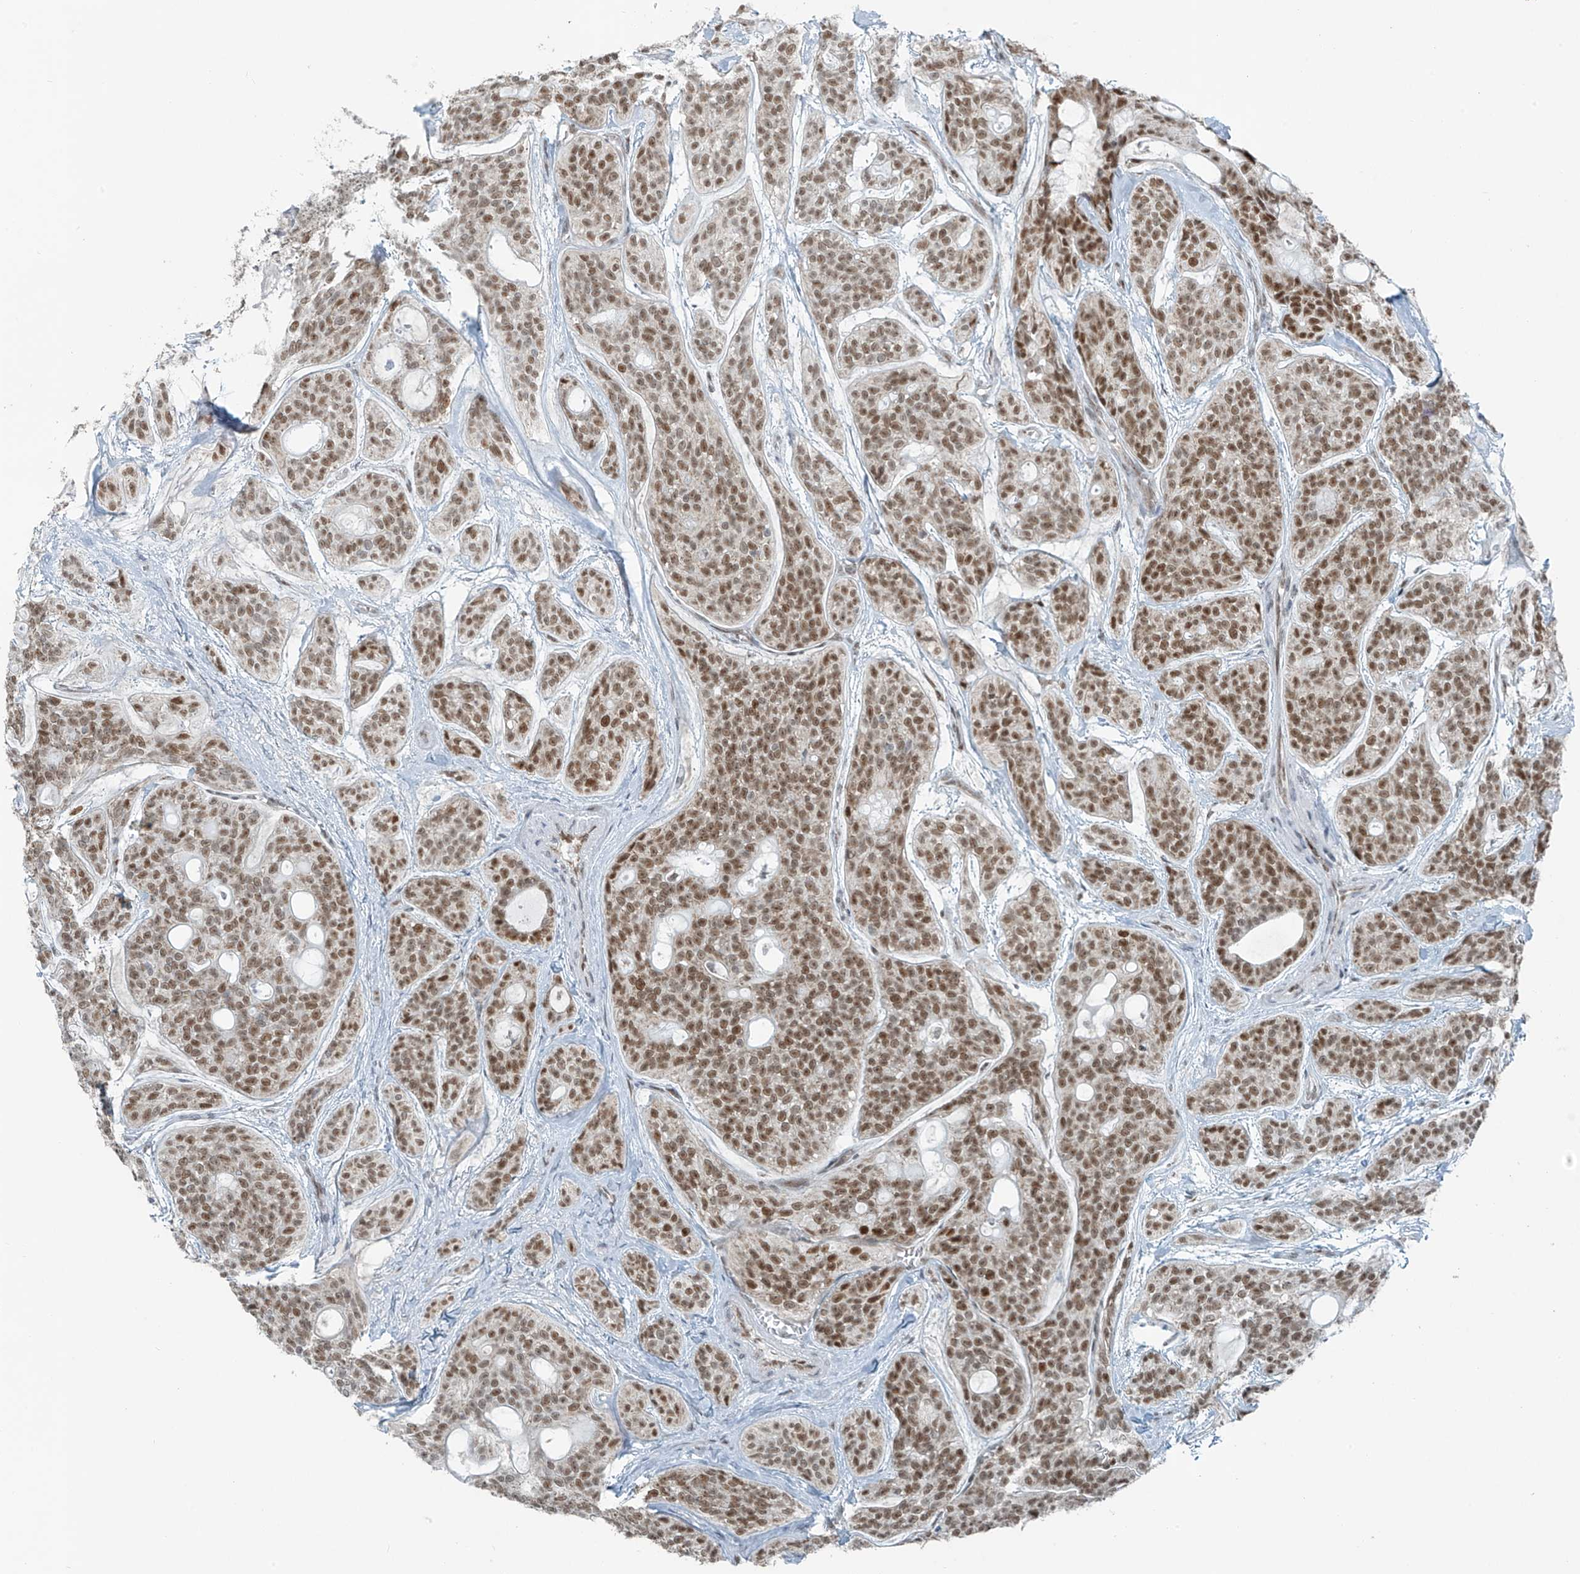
{"staining": {"intensity": "moderate", "quantity": "25%-75%", "location": "nuclear"}, "tissue": "head and neck cancer", "cell_type": "Tumor cells", "image_type": "cancer", "snomed": [{"axis": "morphology", "description": "Adenocarcinoma, NOS"}, {"axis": "topography", "description": "Head-Neck"}], "caption": "The image reveals staining of head and neck adenocarcinoma, revealing moderate nuclear protein expression (brown color) within tumor cells. (Stains: DAB (3,3'-diaminobenzidine) in brown, nuclei in blue, Microscopy: brightfield microscopy at high magnification).", "gene": "WRNIP1", "patient": {"sex": "male", "age": 66}}